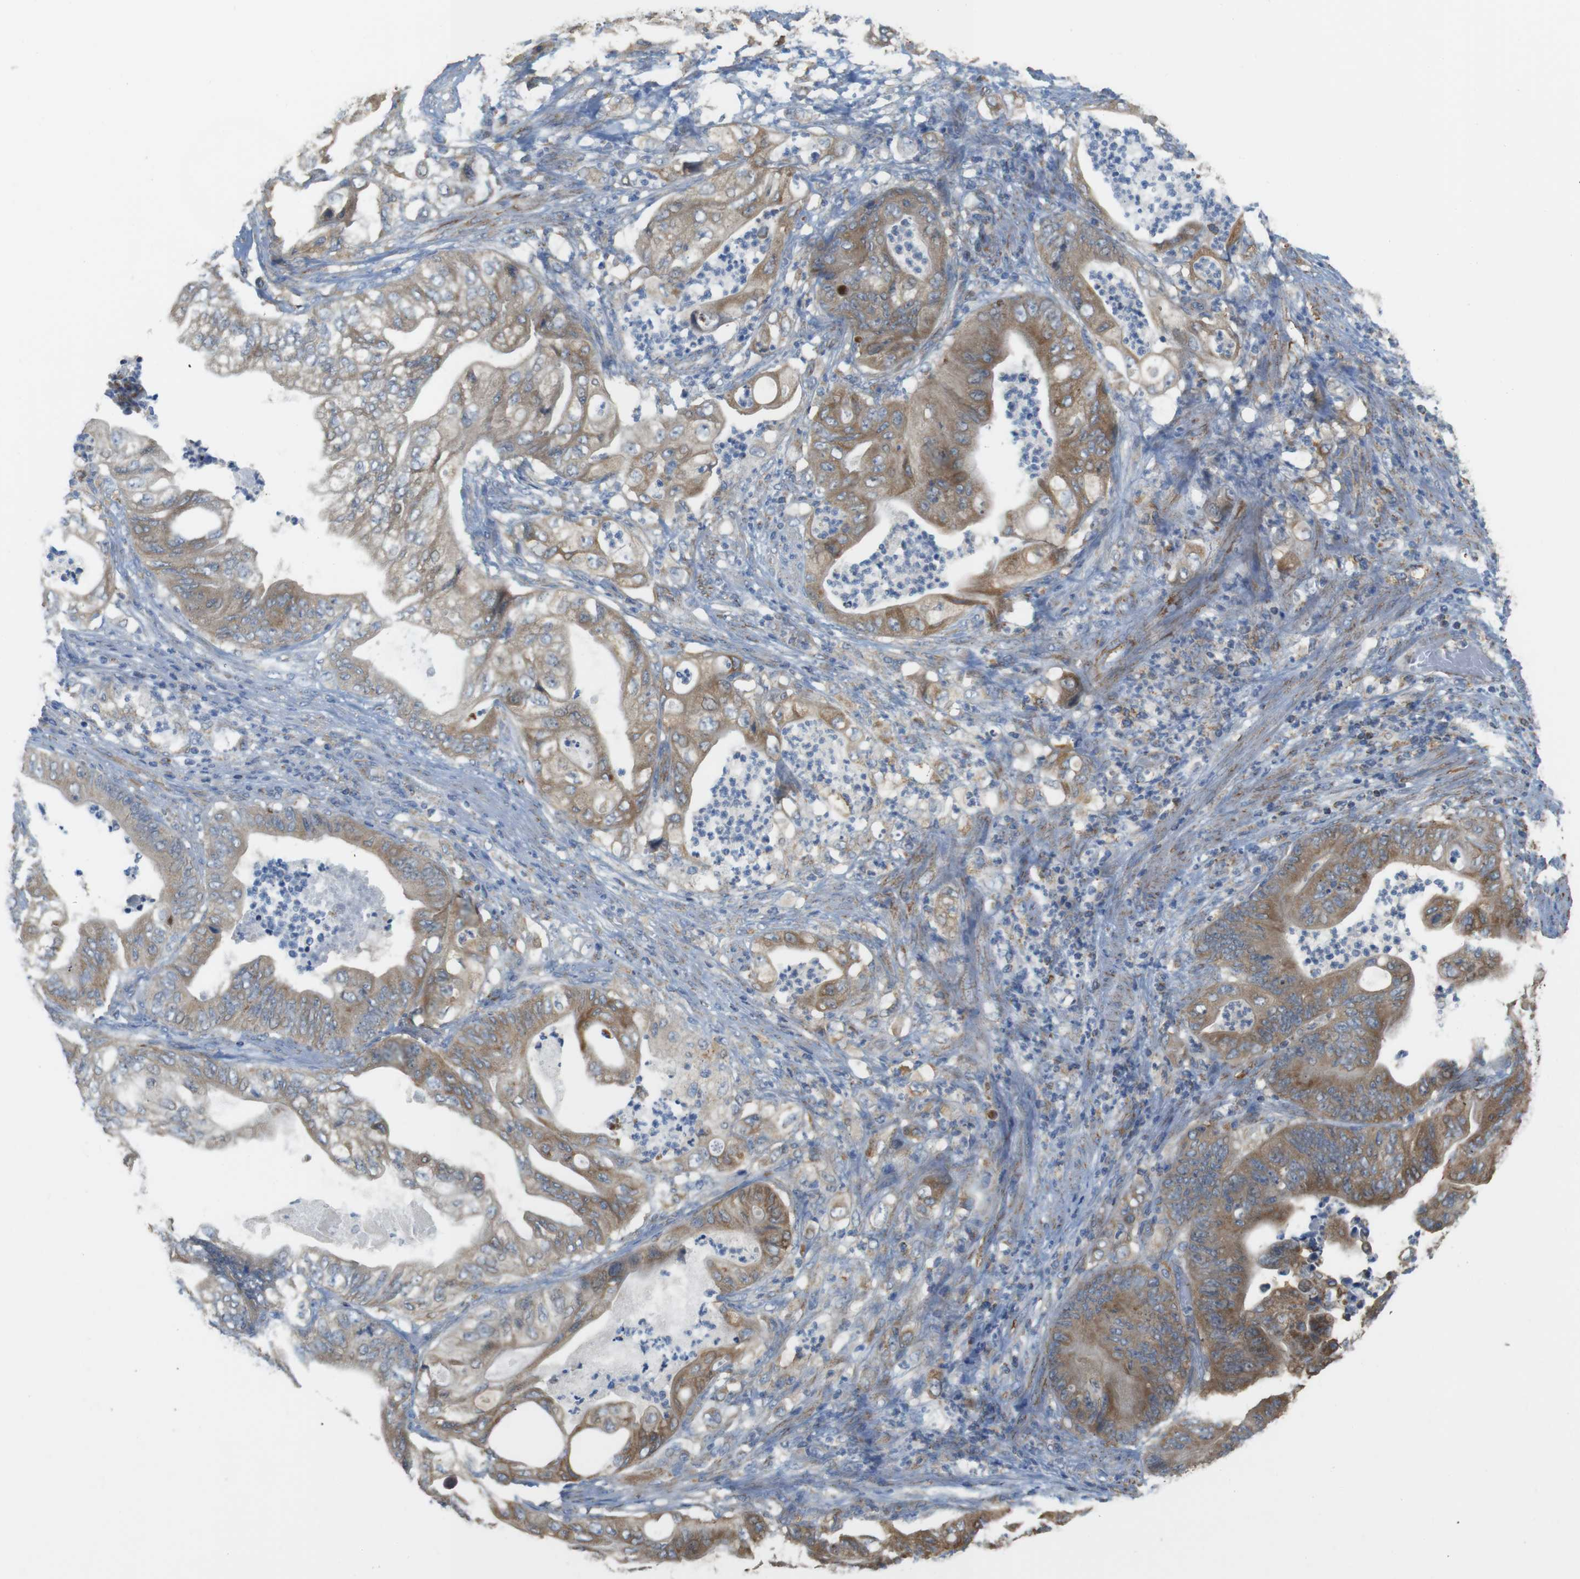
{"staining": {"intensity": "moderate", "quantity": ">75%", "location": "cytoplasmic/membranous"}, "tissue": "stomach cancer", "cell_type": "Tumor cells", "image_type": "cancer", "snomed": [{"axis": "morphology", "description": "Adenocarcinoma, NOS"}, {"axis": "topography", "description": "Stomach"}], "caption": "Immunohistochemistry (IHC) micrograph of human adenocarcinoma (stomach) stained for a protein (brown), which shows medium levels of moderate cytoplasmic/membranous expression in approximately >75% of tumor cells.", "gene": "GRIK2", "patient": {"sex": "female", "age": 73}}